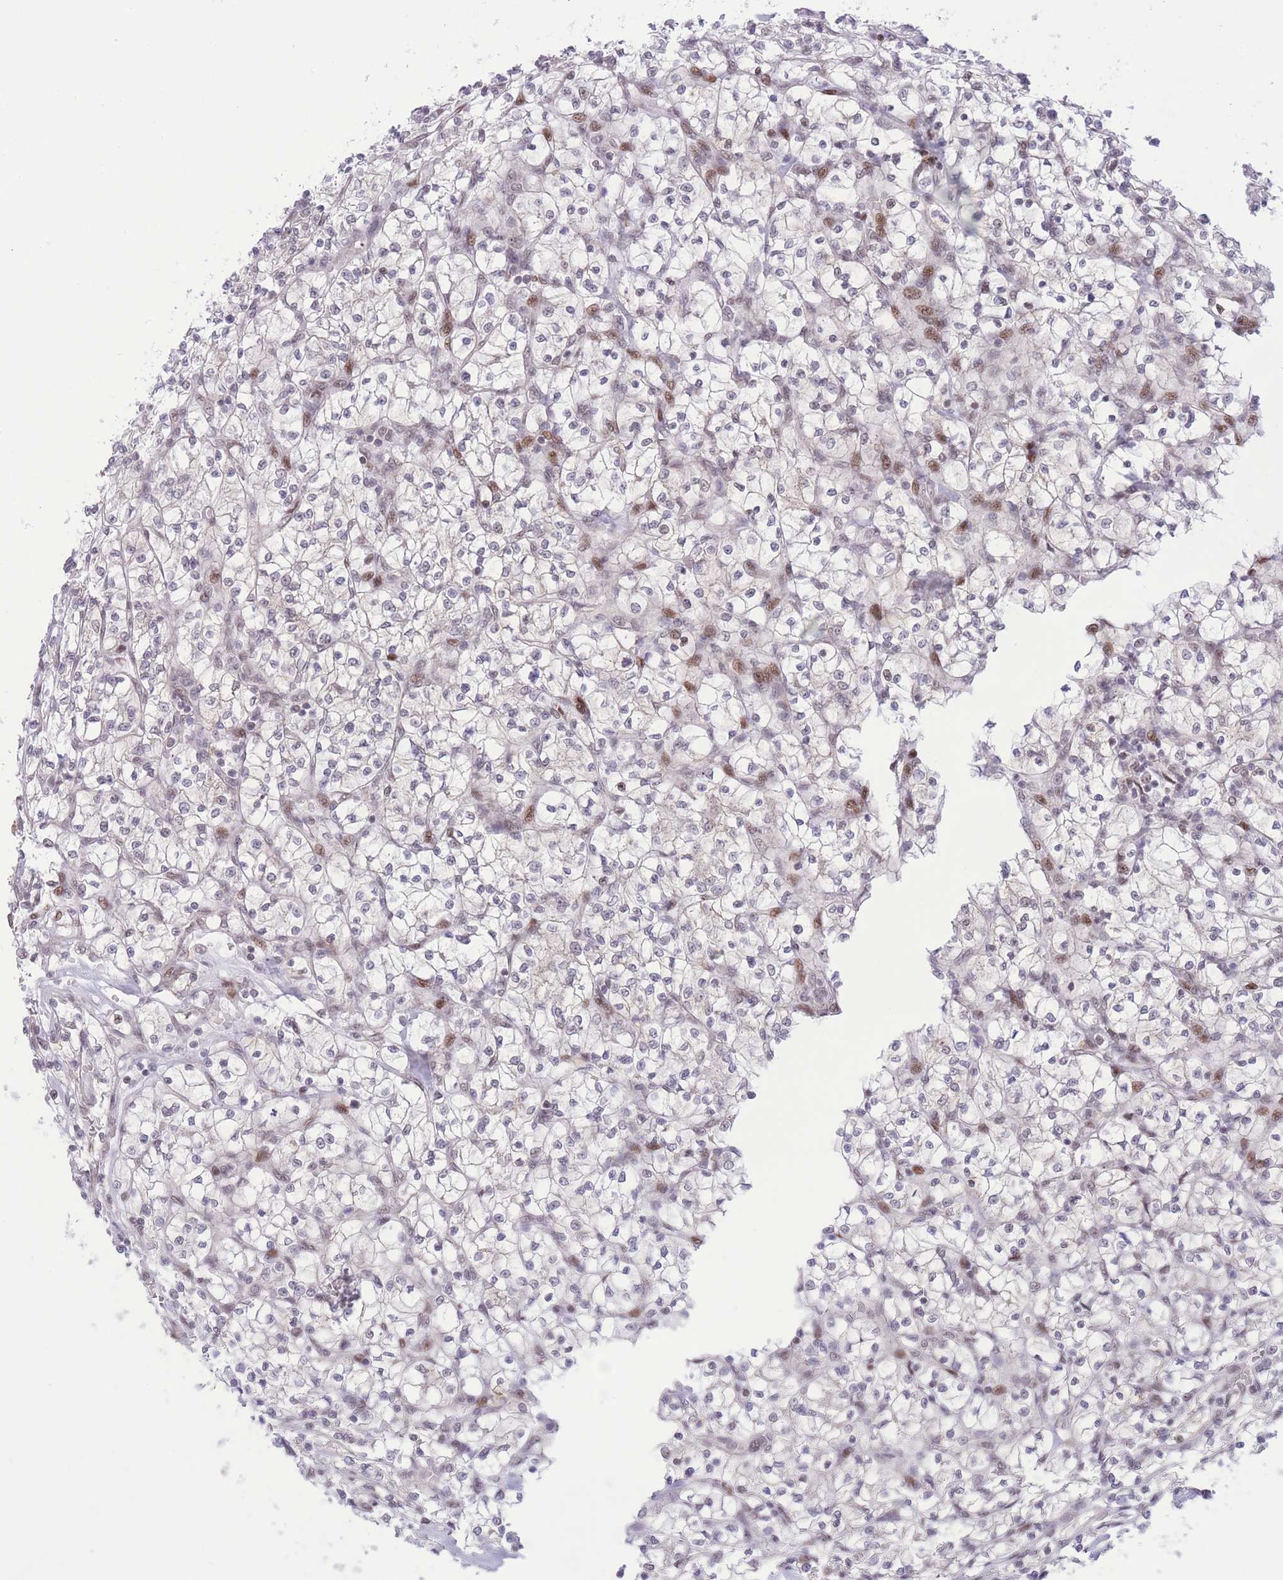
{"staining": {"intensity": "negative", "quantity": "none", "location": "none"}, "tissue": "renal cancer", "cell_type": "Tumor cells", "image_type": "cancer", "snomed": [{"axis": "morphology", "description": "Adenocarcinoma, NOS"}, {"axis": "topography", "description": "Kidney"}], "caption": "Renal adenocarcinoma stained for a protein using immunohistochemistry (IHC) reveals no staining tumor cells.", "gene": "PCIF1", "patient": {"sex": "female", "age": 64}}